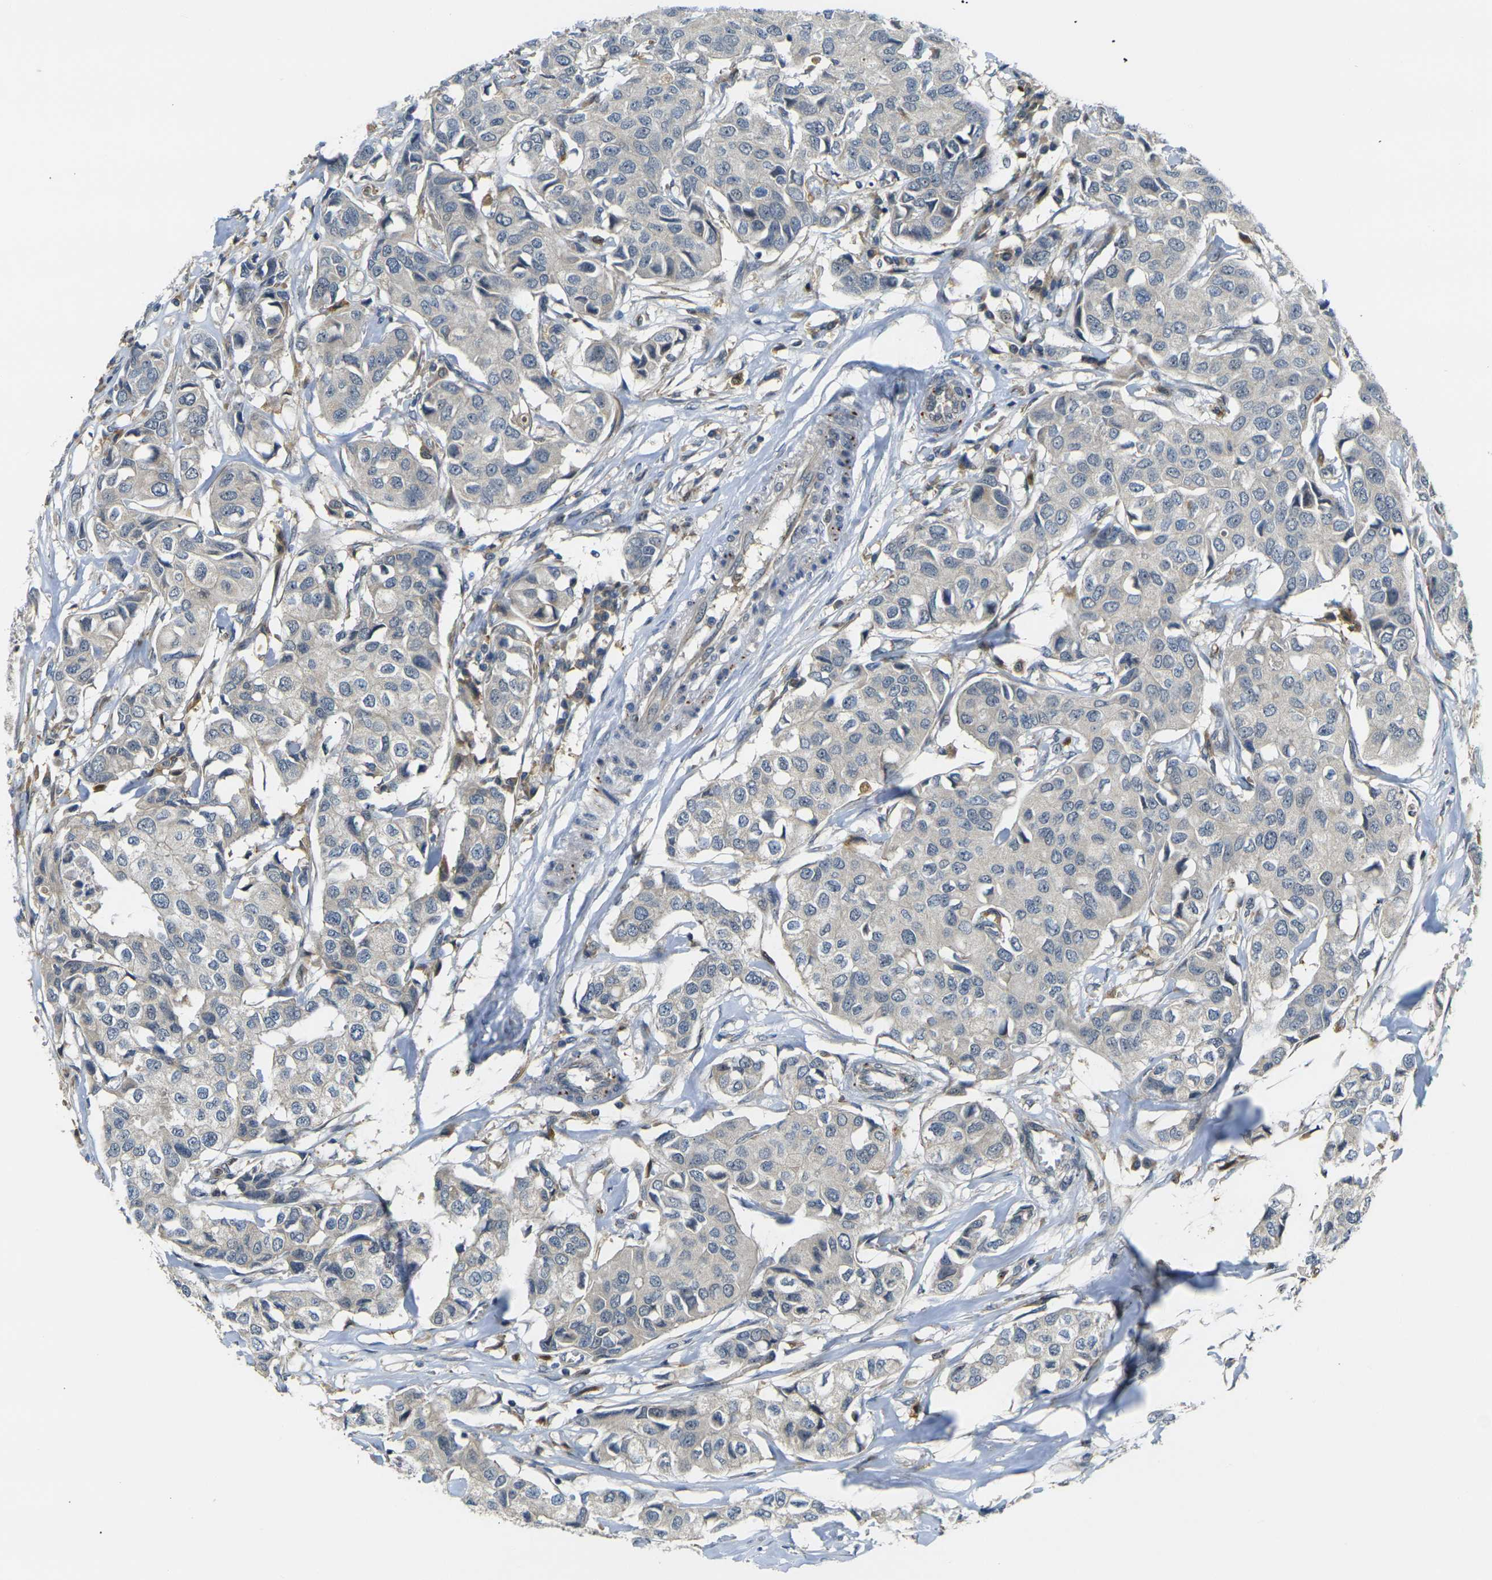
{"staining": {"intensity": "negative", "quantity": "none", "location": "none"}, "tissue": "breast cancer", "cell_type": "Tumor cells", "image_type": "cancer", "snomed": [{"axis": "morphology", "description": "Duct carcinoma"}, {"axis": "topography", "description": "Breast"}], "caption": "Invasive ductal carcinoma (breast) stained for a protein using immunohistochemistry (IHC) reveals no staining tumor cells.", "gene": "PIGL", "patient": {"sex": "female", "age": 80}}